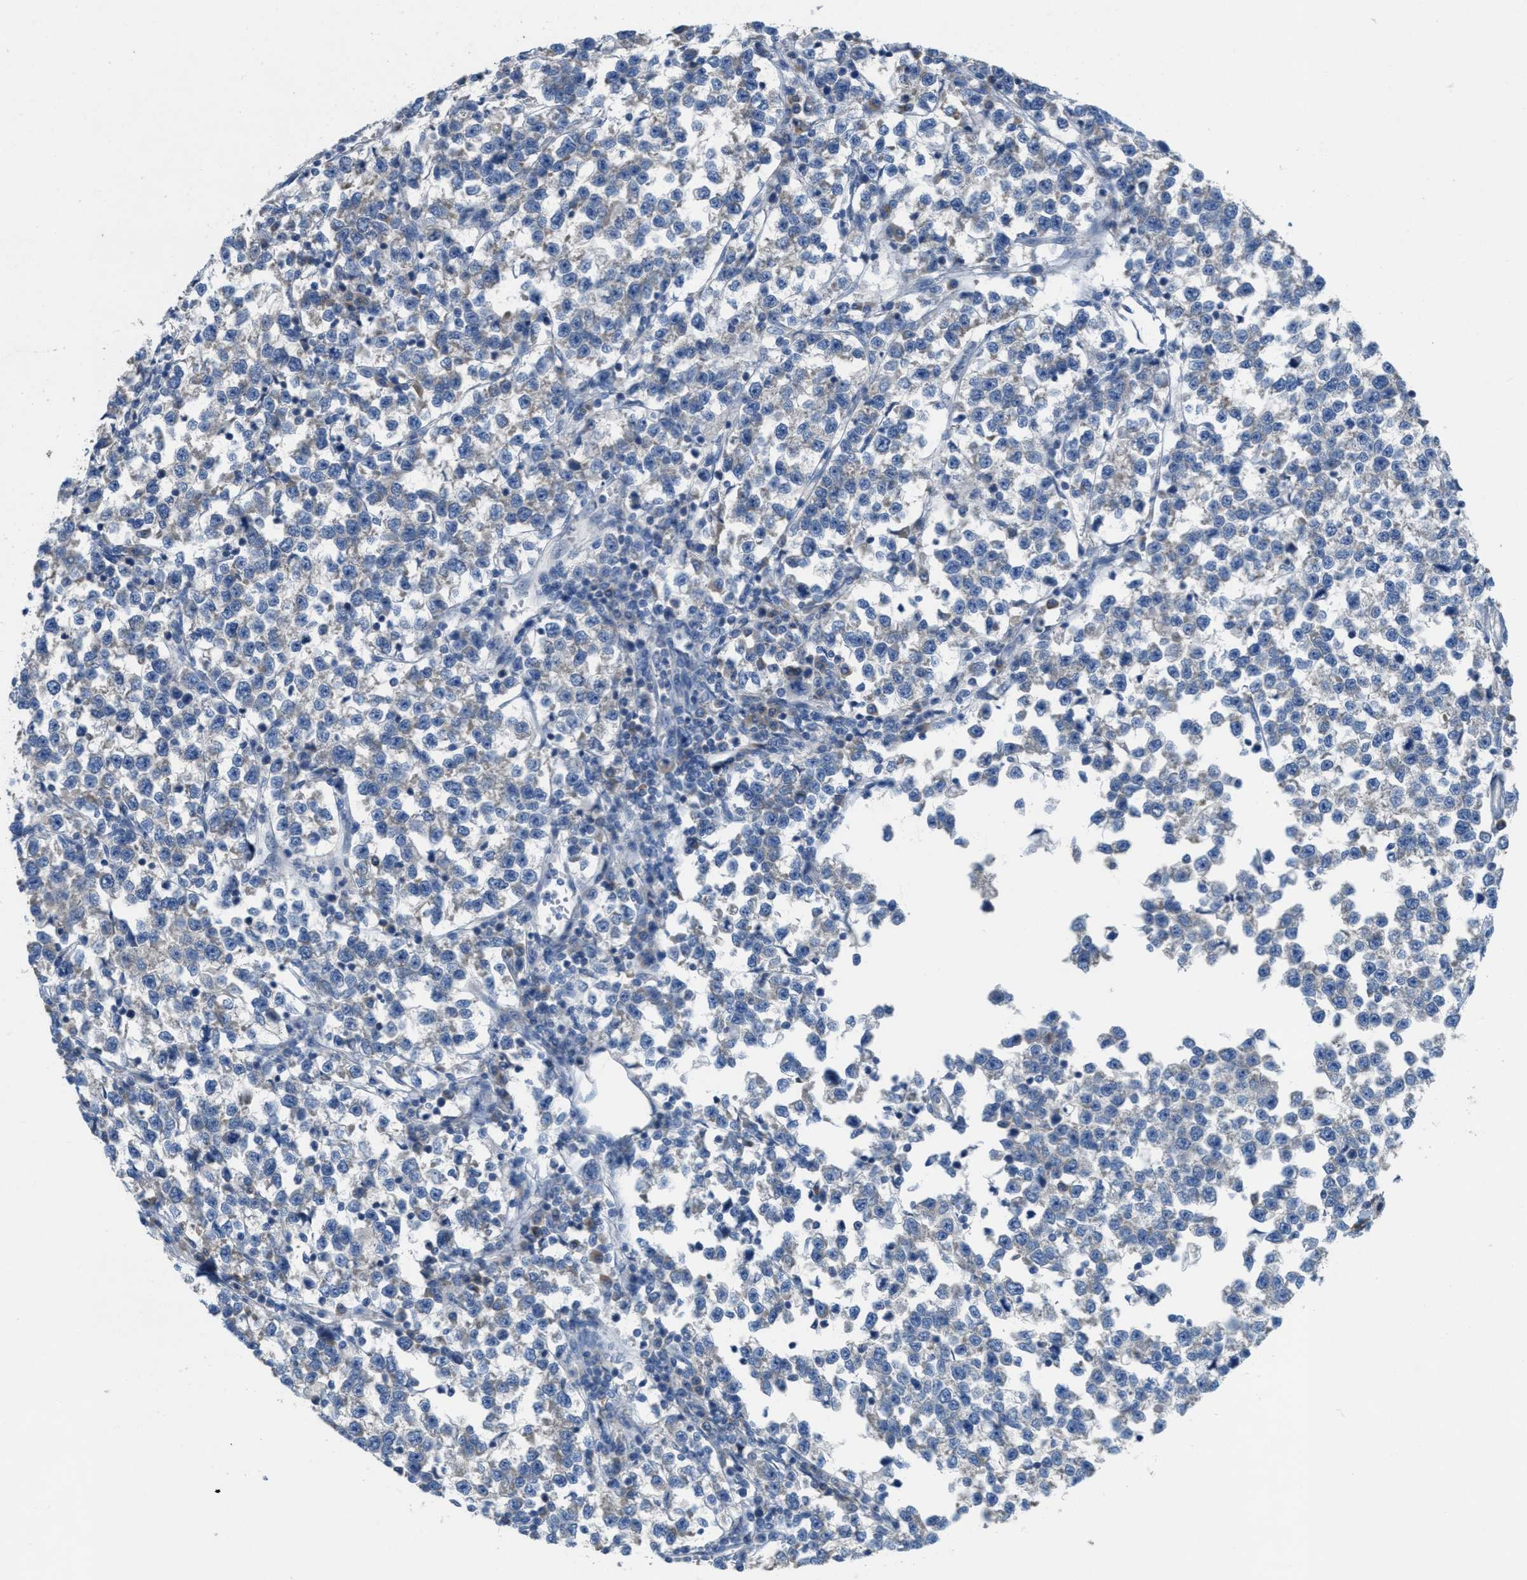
{"staining": {"intensity": "negative", "quantity": "none", "location": "none"}, "tissue": "testis cancer", "cell_type": "Tumor cells", "image_type": "cancer", "snomed": [{"axis": "morphology", "description": "Normal tissue, NOS"}, {"axis": "morphology", "description": "Seminoma, NOS"}, {"axis": "topography", "description": "Testis"}], "caption": "There is no significant staining in tumor cells of testis seminoma.", "gene": "UBA5", "patient": {"sex": "male", "age": 43}}